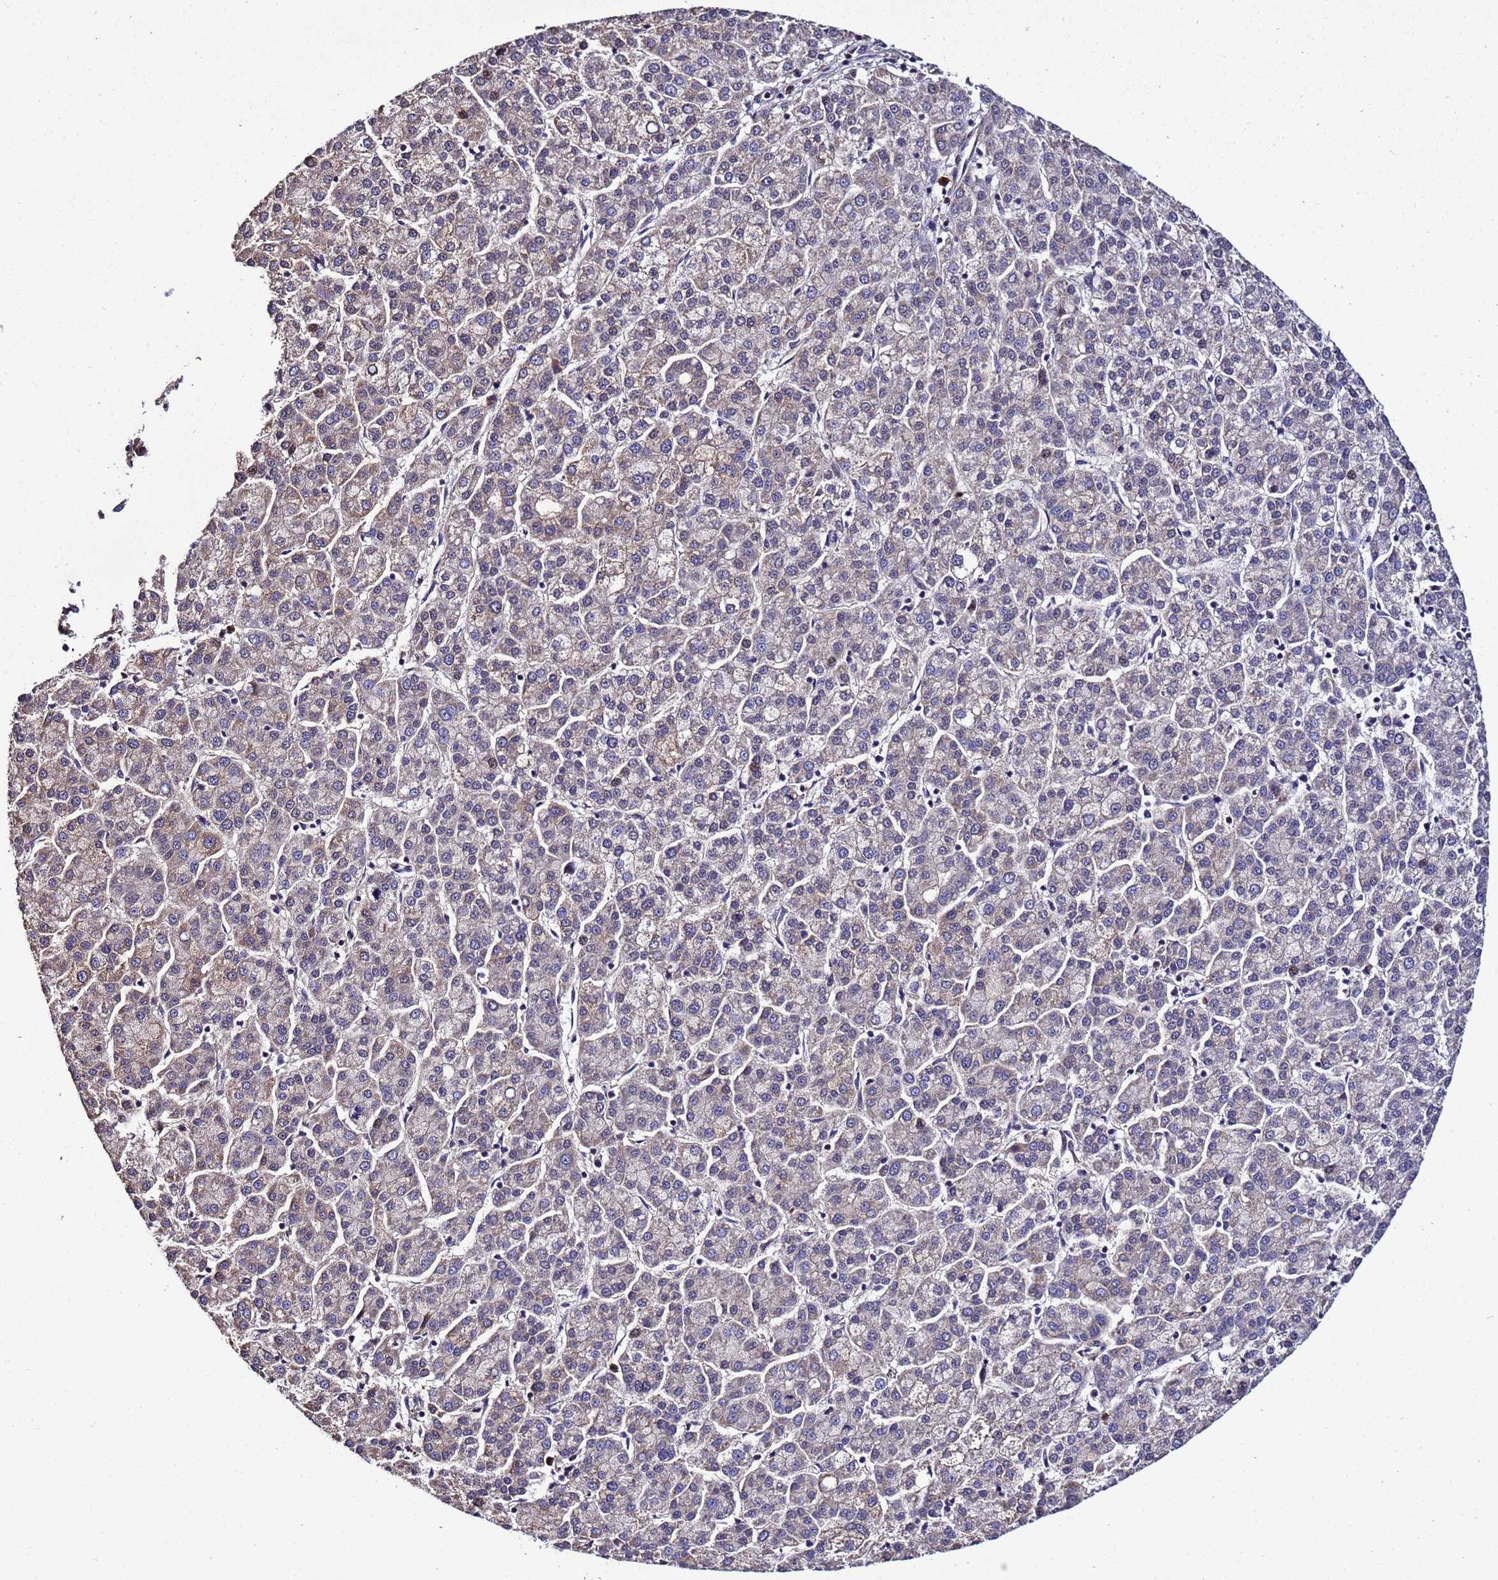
{"staining": {"intensity": "weak", "quantity": "<25%", "location": "cytoplasmic/membranous"}, "tissue": "liver cancer", "cell_type": "Tumor cells", "image_type": "cancer", "snomed": [{"axis": "morphology", "description": "Carcinoma, Hepatocellular, NOS"}, {"axis": "topography", "description": "Liver"}], "caption": "The photomicrograph reveals no significant staining in tumor cells of liver cancer (hepatocellular carcinoma).", "gene": "WNK4", "patient": {"sex": "female", "age": 58}}